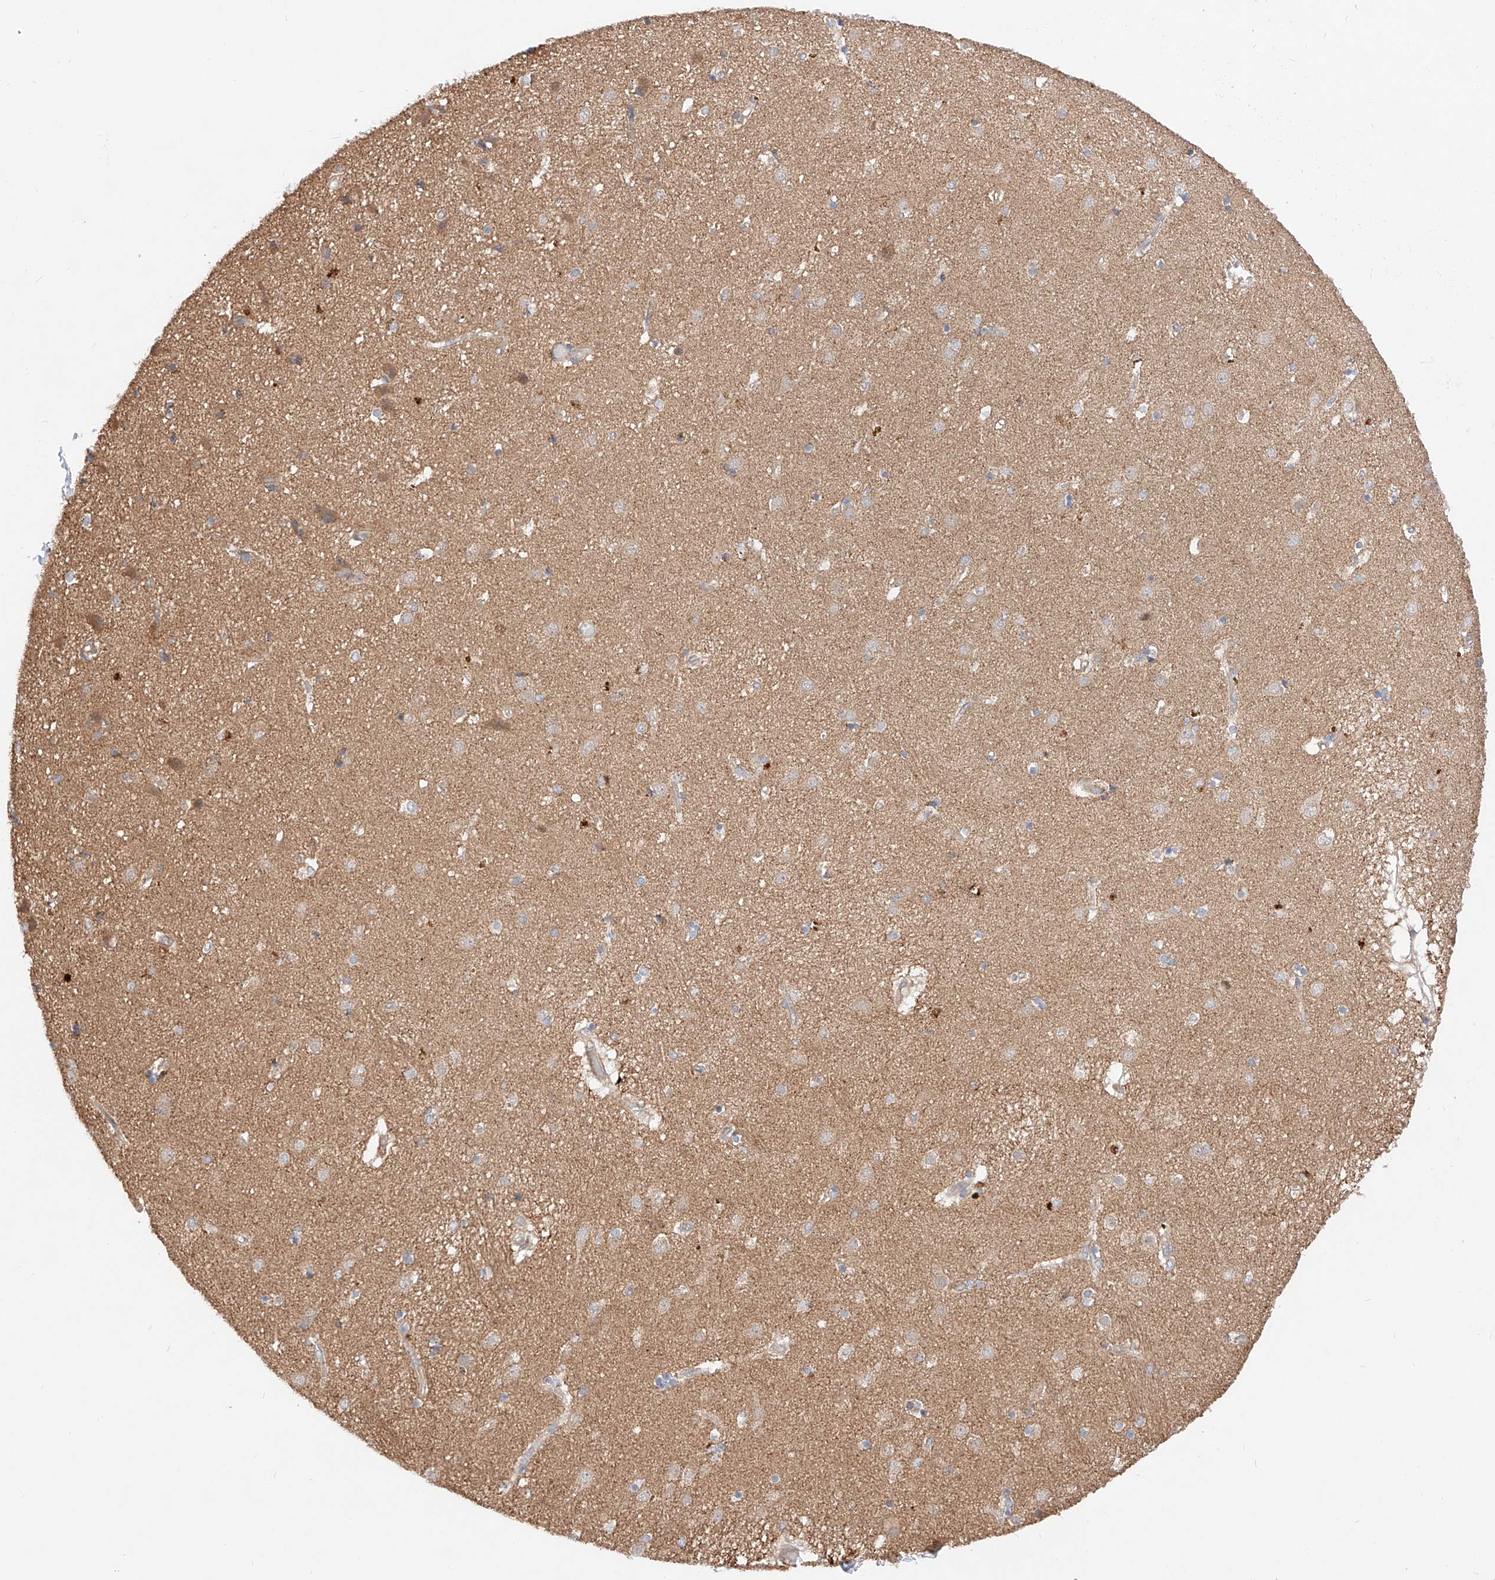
{"staining": {"intensity": "moderate", "quantity": "<25%", "location": "cytoplasmic/membranous"}, "tissue": "caudate", "cell_type": "Glial cells", "image_type": "normal", "snomed": [{"axis": "morphology", "description": "Normal tissue, NOS"}, {"axis": "topography", "description": "Lateral ventricle wall"}], "caption": "Immunohistochemical staining of benign human caudate shows low levels of moderate cytoplasmic/membranous positivity in approximately <25% of glial cells. (Brightfield microscopy of DAB IHC at high magnification).", "gene": "NR1D1", "patient": {"sex": "male", "age": 70}}